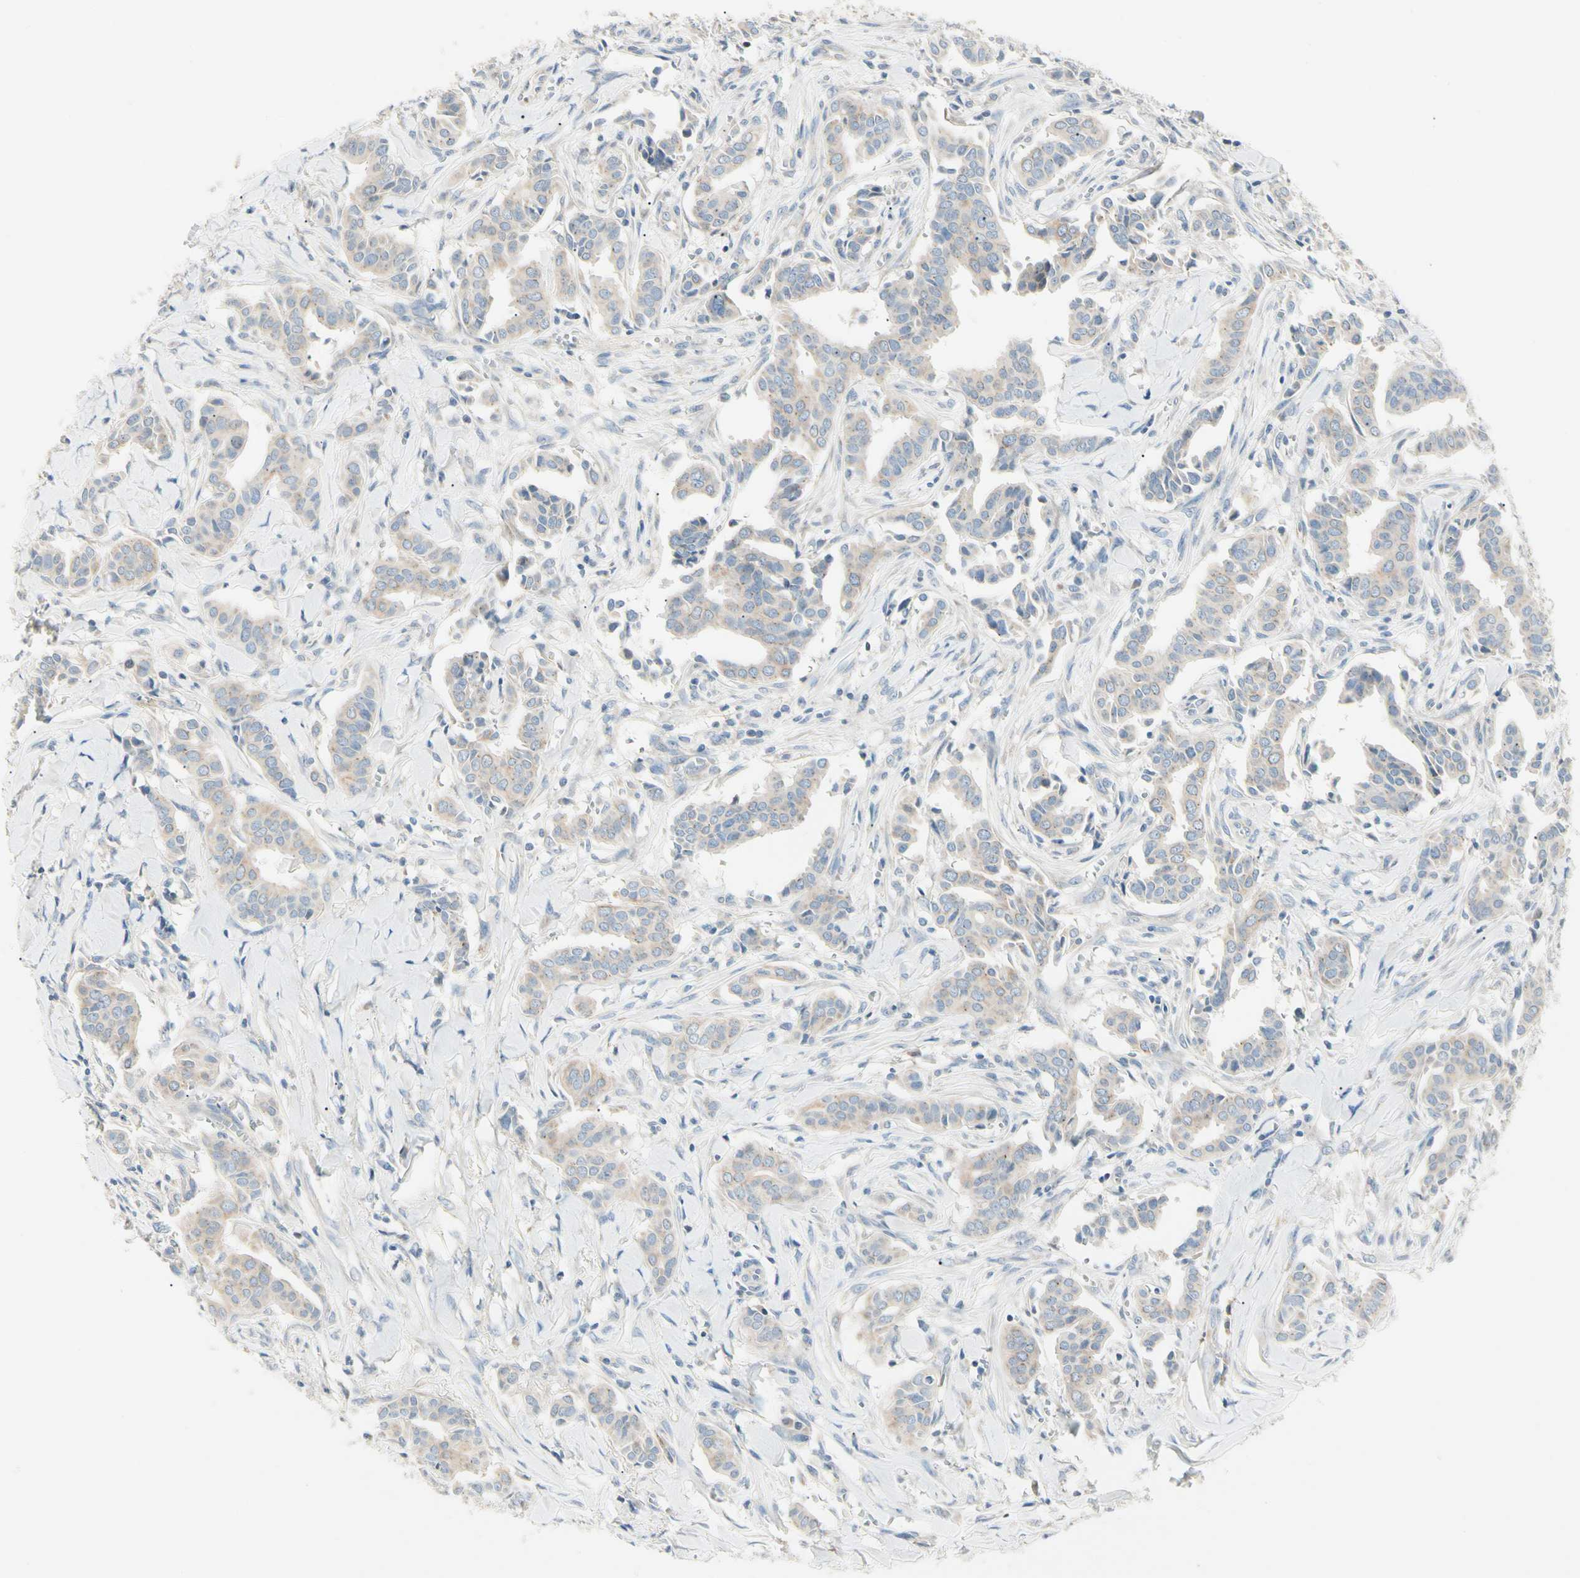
{"staining": {"intensity": "weak", "quantity": ">75%", "location": "cytoplasmic/membranous"}, "tissue": "head and neck cancer", "cell_type": "Tumor cells", "image_type": "cancer", "snomed": [{"axis": "morphology", "description": "Adenocarcinoma, NOS"}, {"axis": "topography", "description": "Salivary gland"}, {"axis": "topography", "description": "Head-Neck"}], "caption": "Immunohistochemistry of adenocarcinoma (head and neck) reveals low levels of weak cytoplasmic/membranous staining in approximately >75% of tumor cells.", "gene": "ALDH18A1", "patient": {"sex": "female", "age": 59}}